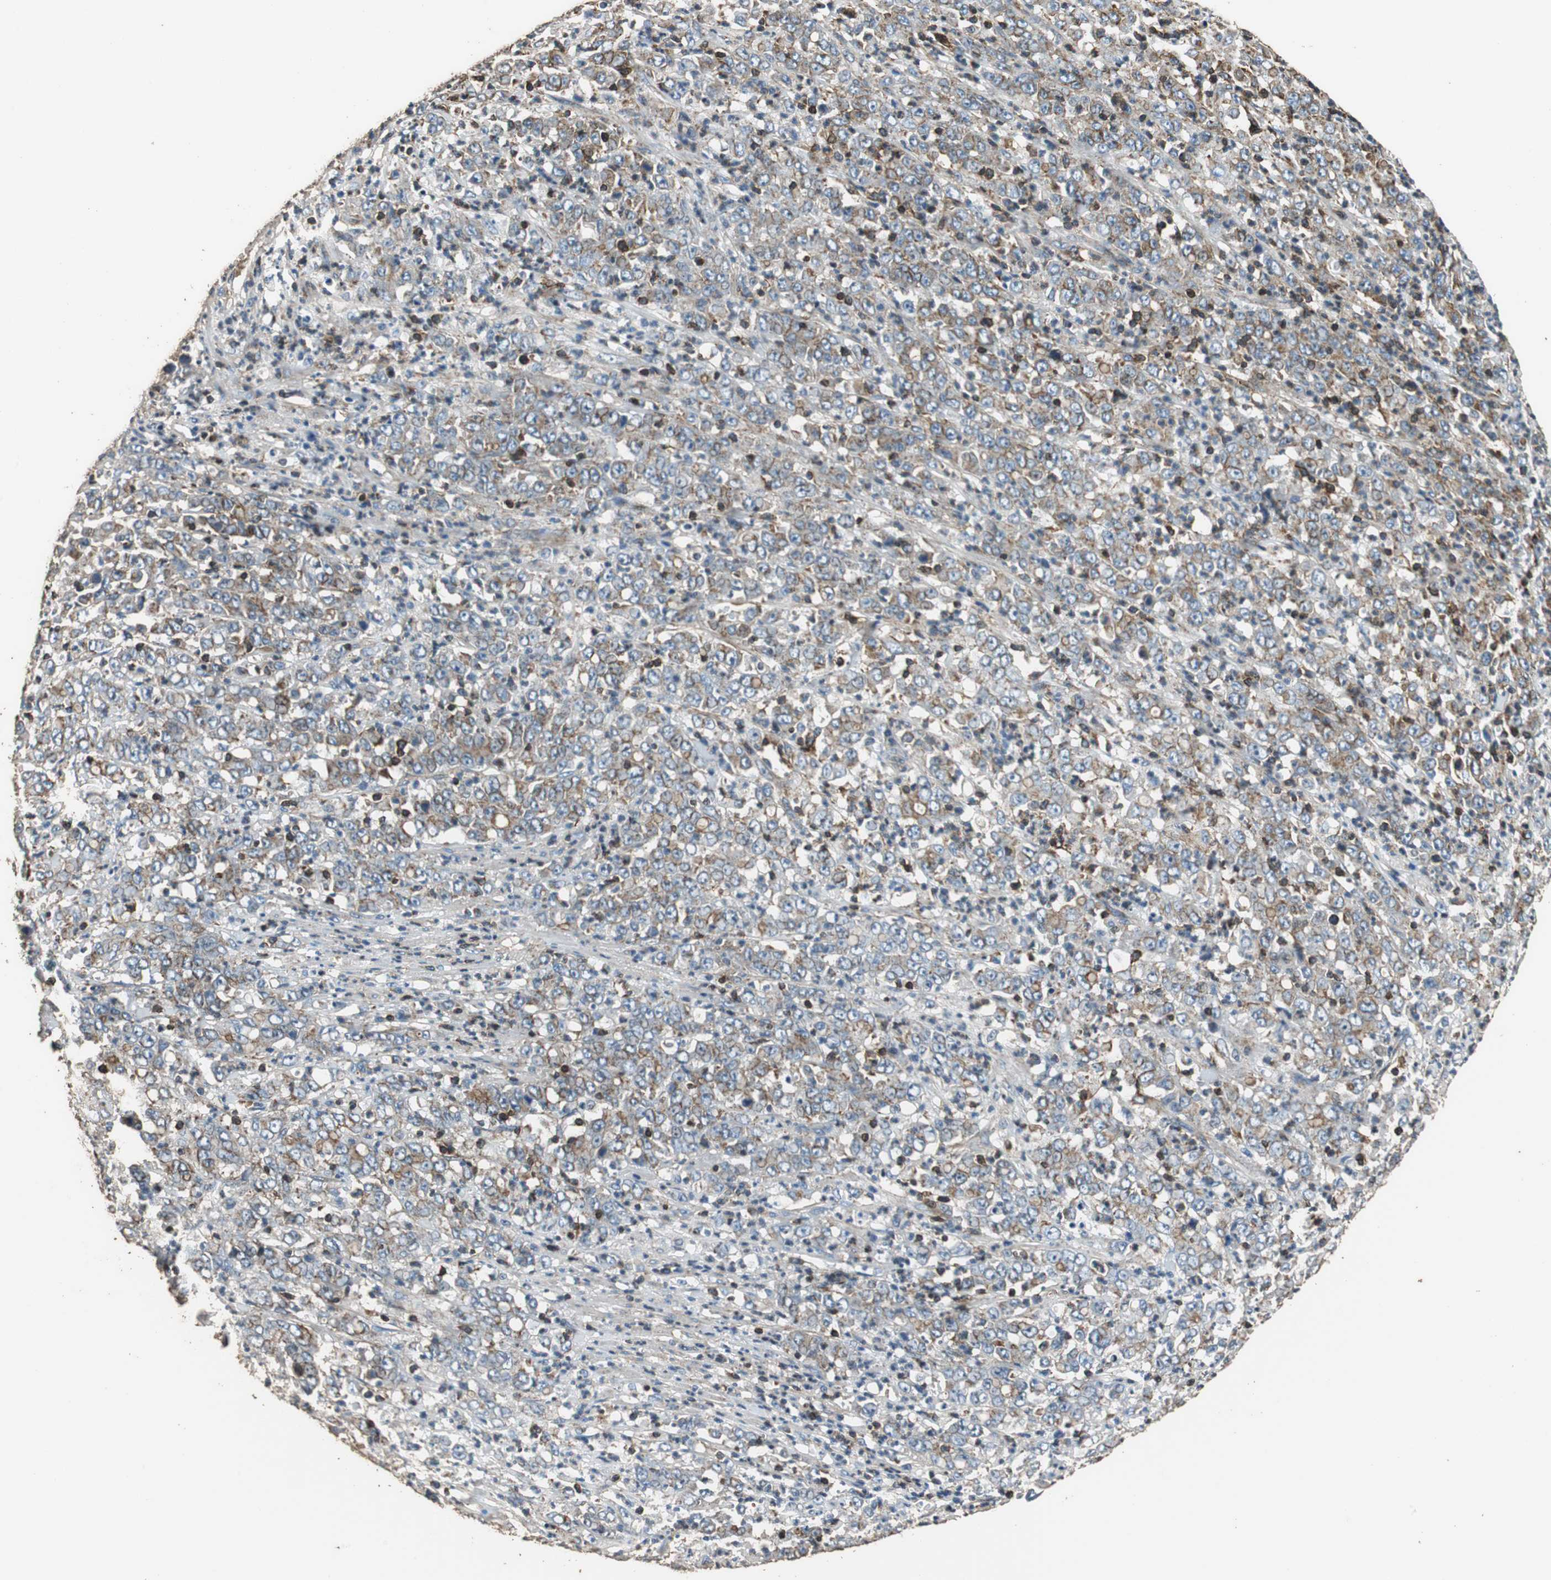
{"staining": {"intensity": "weak", "quantity": ">75%", "location": "cytoplasmic/membranous"}, "tissue": "stomach cancer", "cell_type": "Tumor cells", "image_type": "cancer", "snomed": [{"axis": "morphology", "description": "Adenocarcinoma, NOS"}, {"axis": "topography", "description": "Stomach, lower"}], "caption": "Immunohistochemistry (IHC) of human stomach adenocarcinoma displays low levels of weak cytoplasmic/membranous positivity in about >75% of tumor cells.", "gene": "PRKRA", "patient": {"sex": "female", "age": 71}}